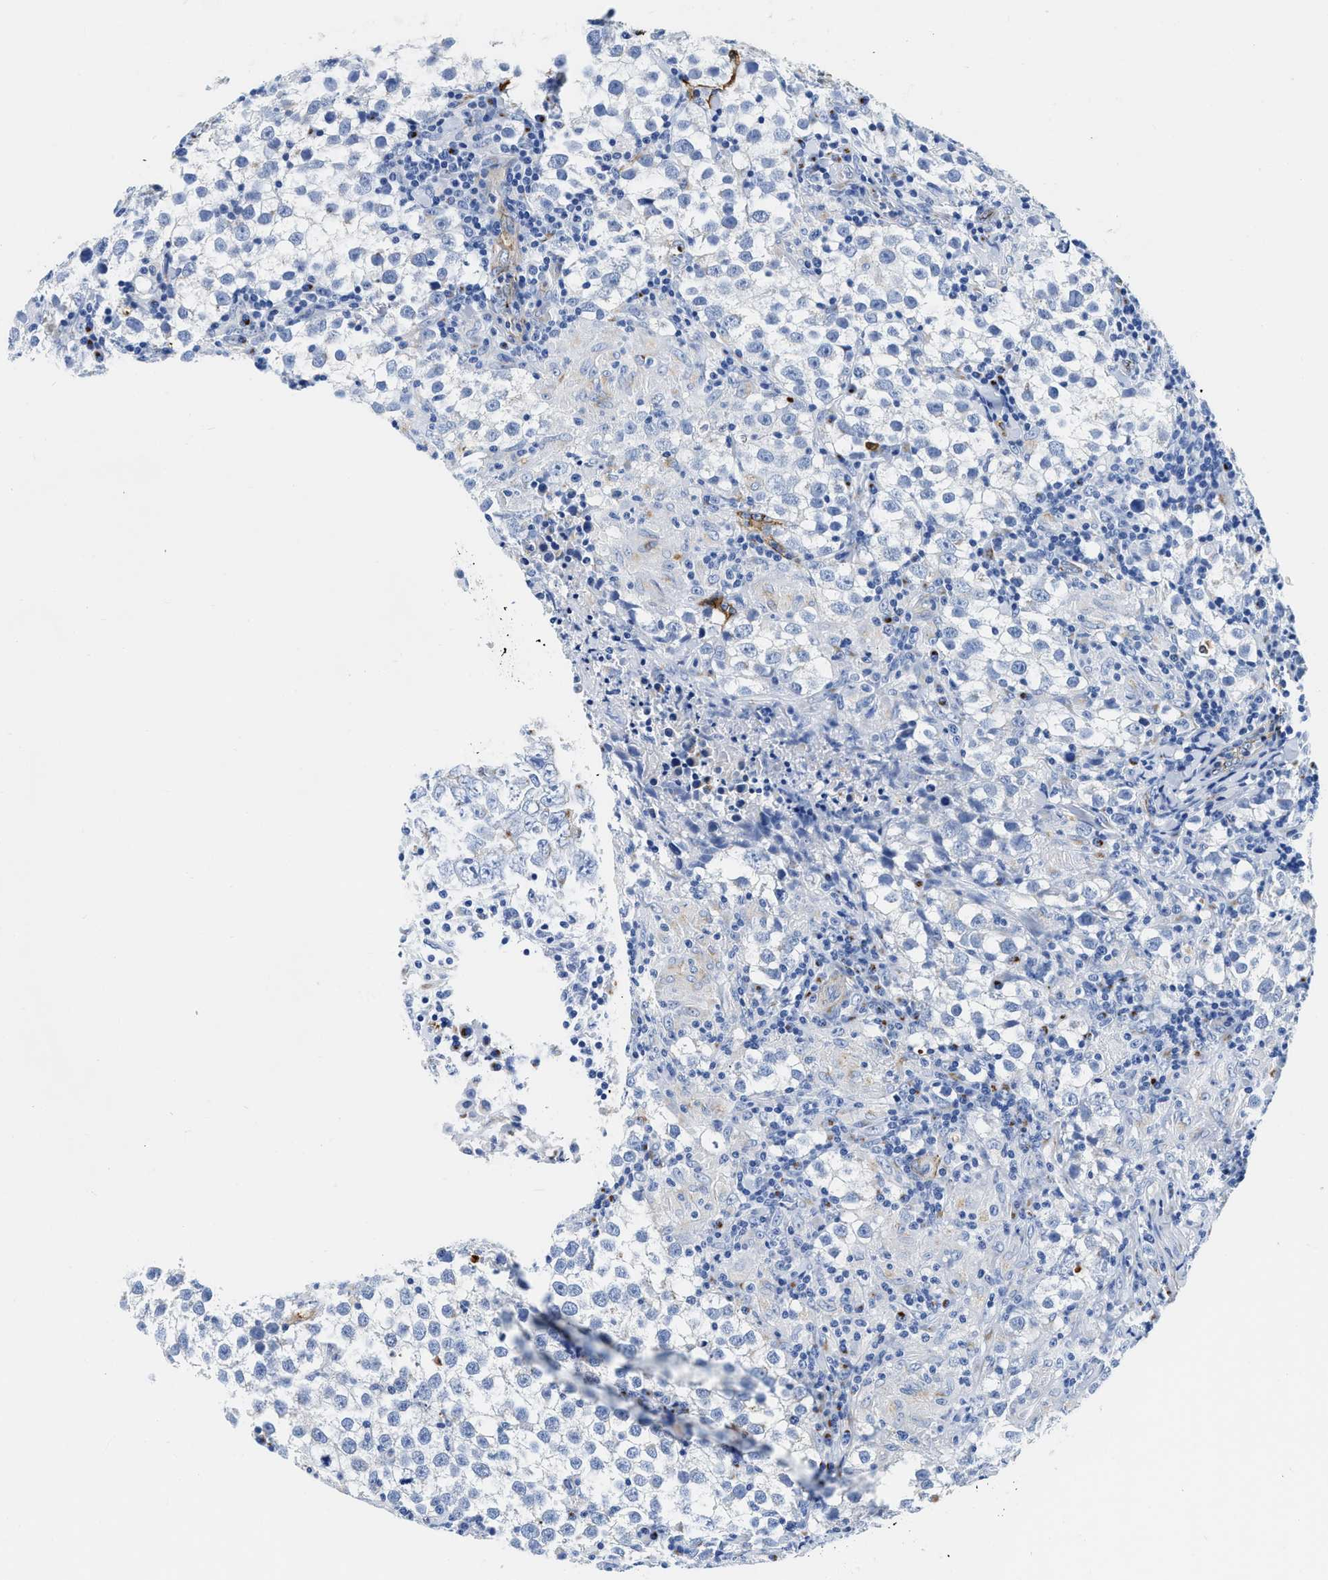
{"staining": {"intensity": "negative", "quantity": "none", "location": "none"}, "tissue": "testis cancer", "cell_type": "Tumor cells", "image_type": "cancer", "snomed": [{"axis": "morphology", "description": "Seminoma, NOS"}, {"axis": "morphology", "description": "Carcinoma, Embryonal, NOS"}, {"axis": "topography", "description": "Testis"}], "caption": "This is an IHC image of testis cancer. There is no positivity in tumor cells.", "gene": "TVP23B", "patient": {"sex": "male", "age": 36}}